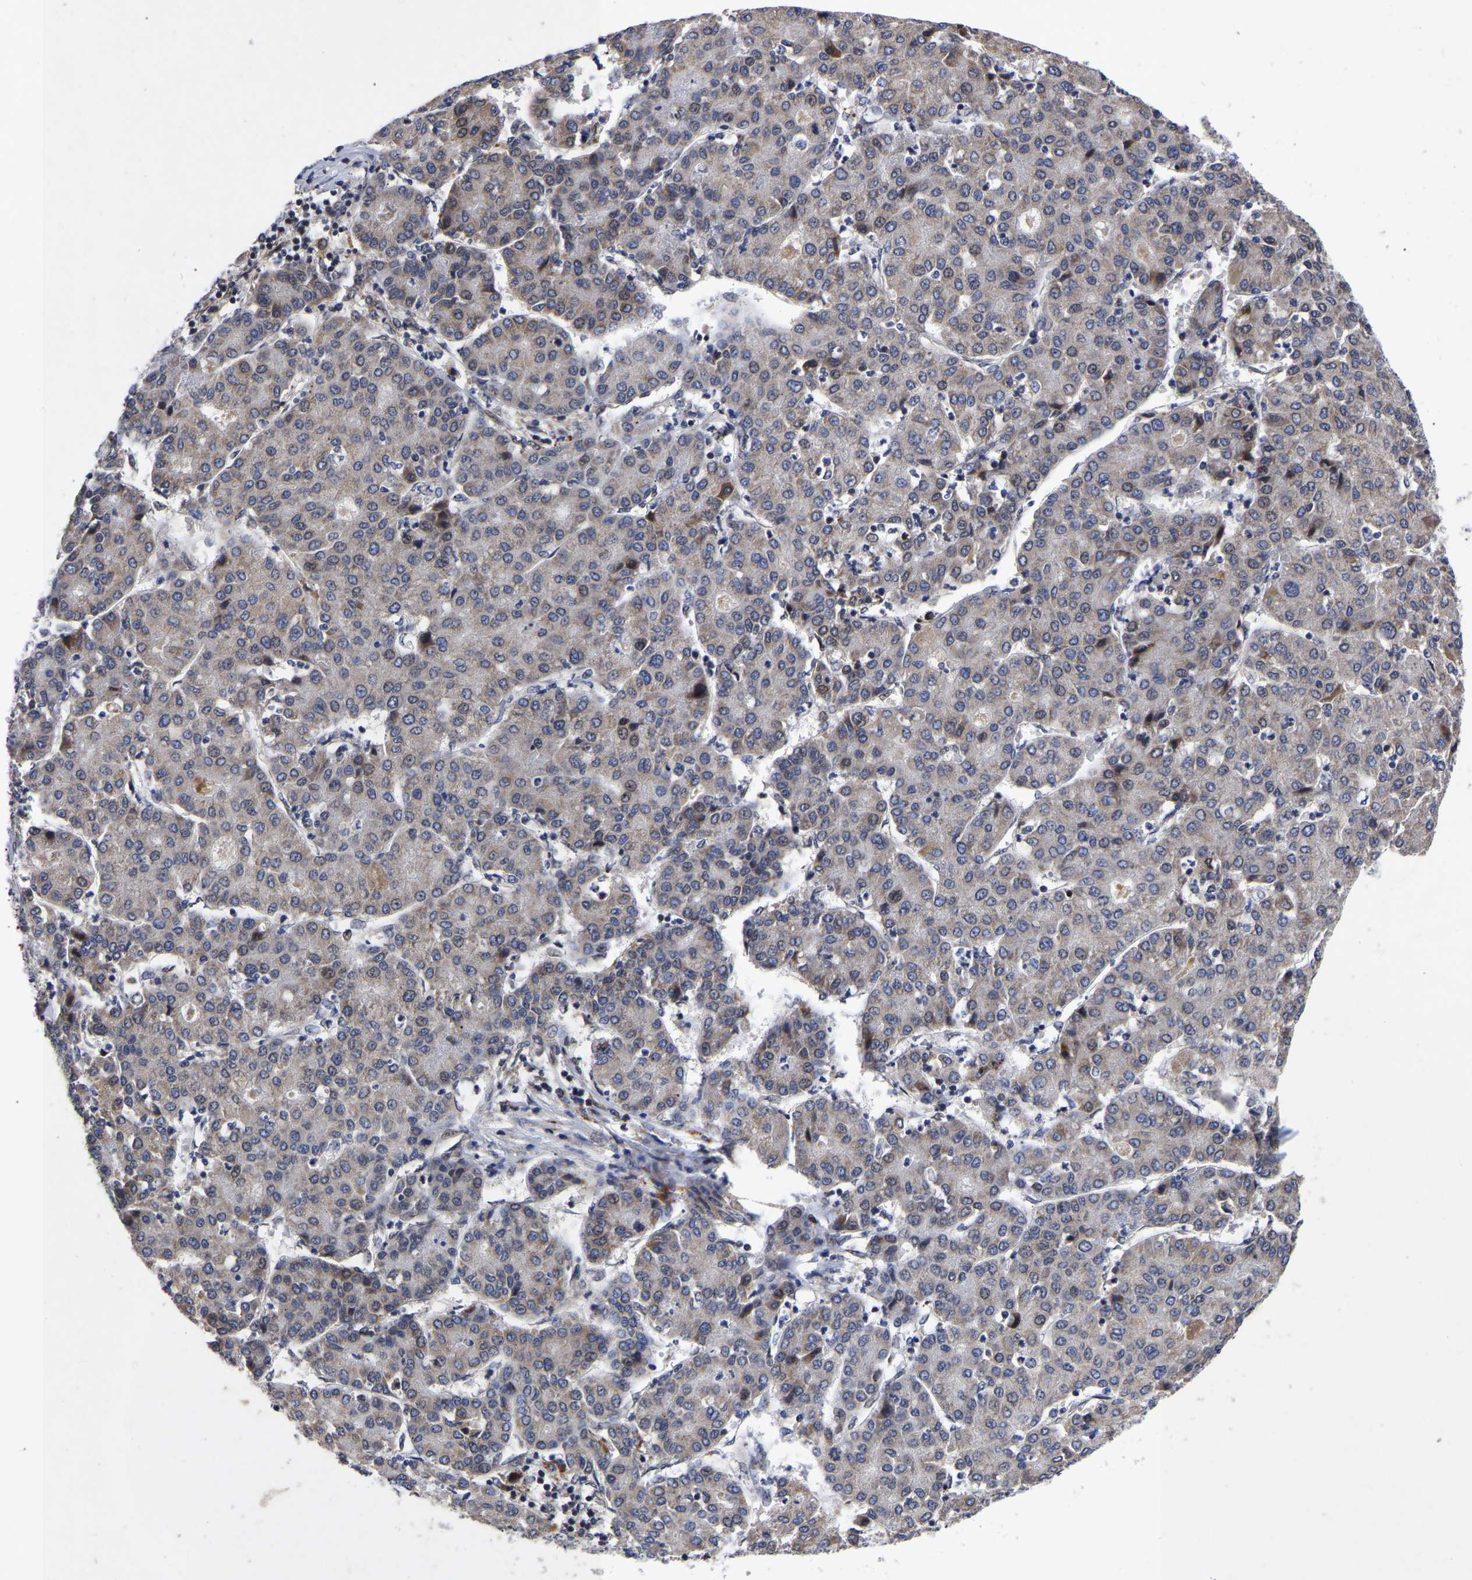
{"staining": {"intensity": "weak", "quantity": ">75%", "location": "cytoplasmic/membranous"}, "tissue": "liver cancer", "cell_type": "Tumor cells", "image_type": "cancer", "snomed": [{"axis": "morphology", "description": "Carcinoma, Hepatocellular, NOS"}, {"axis": "topography", "description": "Liver"}], "caption": "Weak cytoplasmic/membranous protein expression is identified in about >75% of tumor cells in liver cancer.", "gene": "JUNB", "patient": {"sex": "male", "age": 65}}